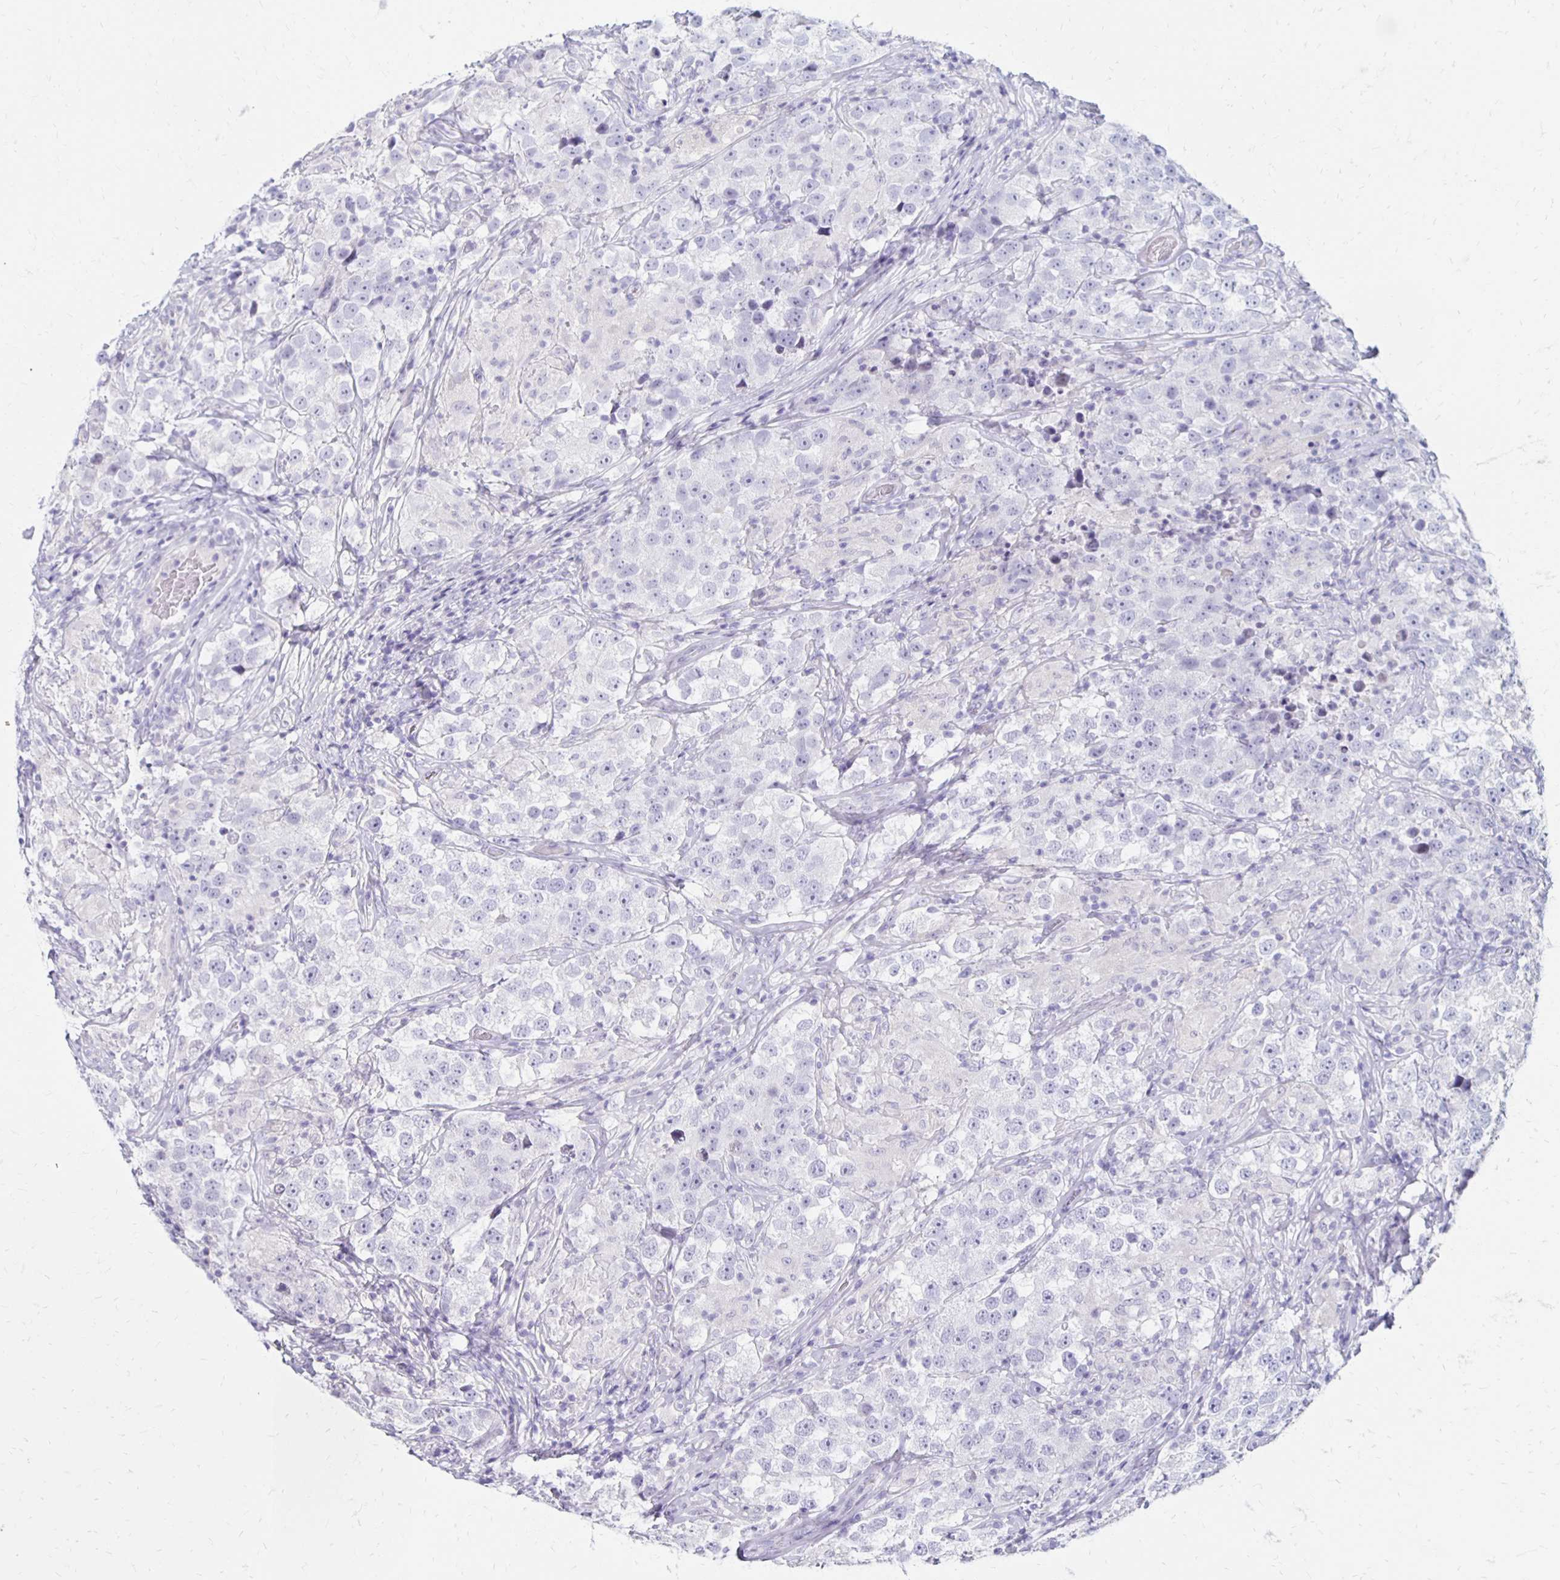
{"staining": {"intensity": "negative", "quantity": "none", "location": "none"}, "tissue": "testis cancer", "cell_type": "Tumor cells", "image_type": "cancer", "snomed": [{"axis": "morphology", "description": "Seminoma, NOS"}, {"axis": "topography", "description": "Testis"}], "caption": "An image of human testis seminoma is negative for staining in tumor cells.", "gene": "RYR1", "patient": {"sex": "male", "age": 46}}